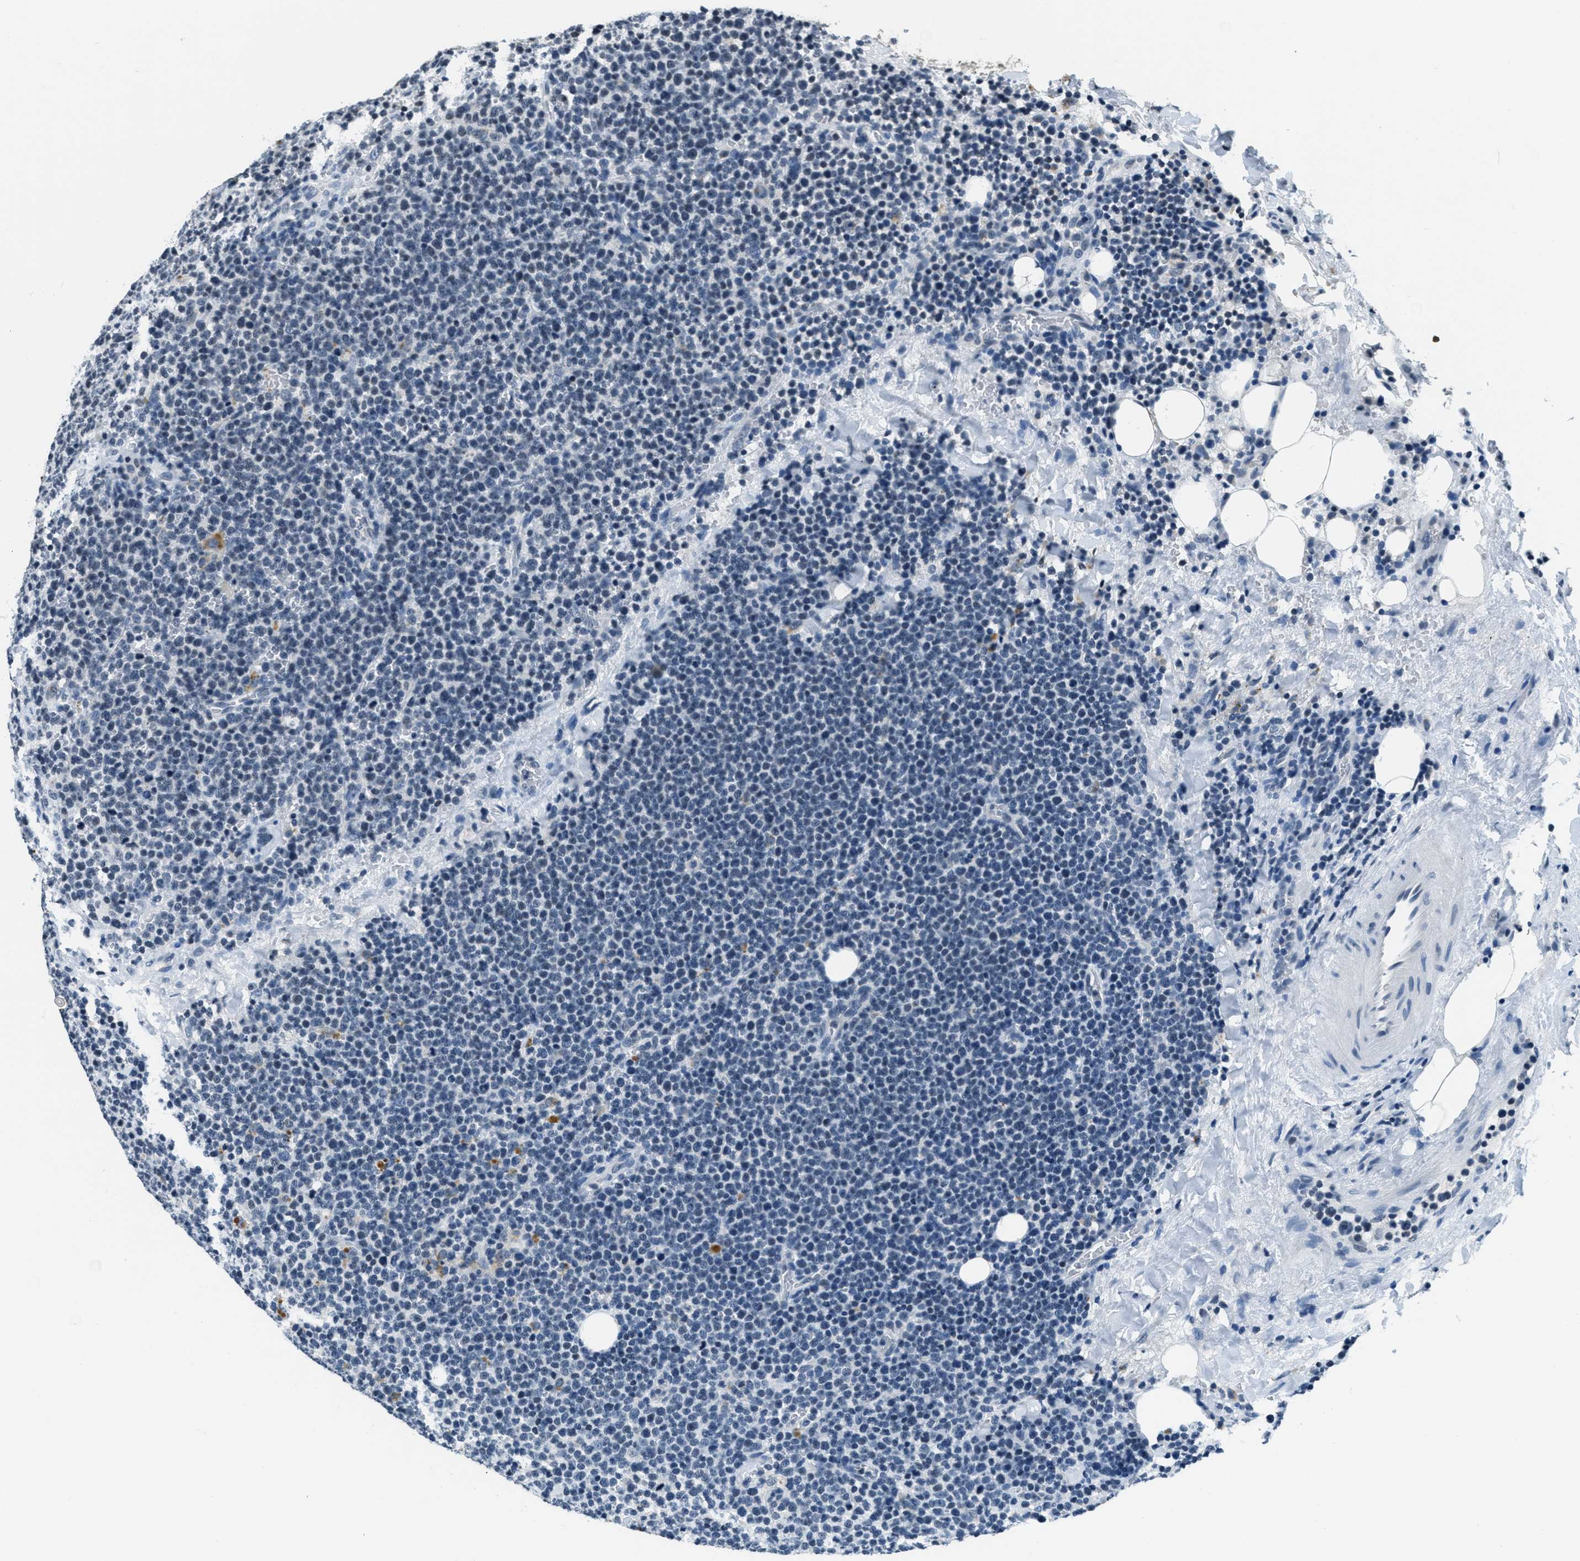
{"staining": {"intensity": "negative", "quantity": "none", "location": "none"}, "tissue": "lymphoma", "cell_type": "Tumor cells", "image_type": "cancer", "snomed": [{"axis": "morphology", "description": "Malignant lymphoma, non-Hodgkin's type, High grade"}, {"axis": "topography", "description": "Lymph node"}], "caption": "IHC photomicrograph of lymphoma stained for a protein (brown), which reveals no positivity in tumor cells.", "gene": "CA4", "patient": {"sex": "male", "age": 61}}